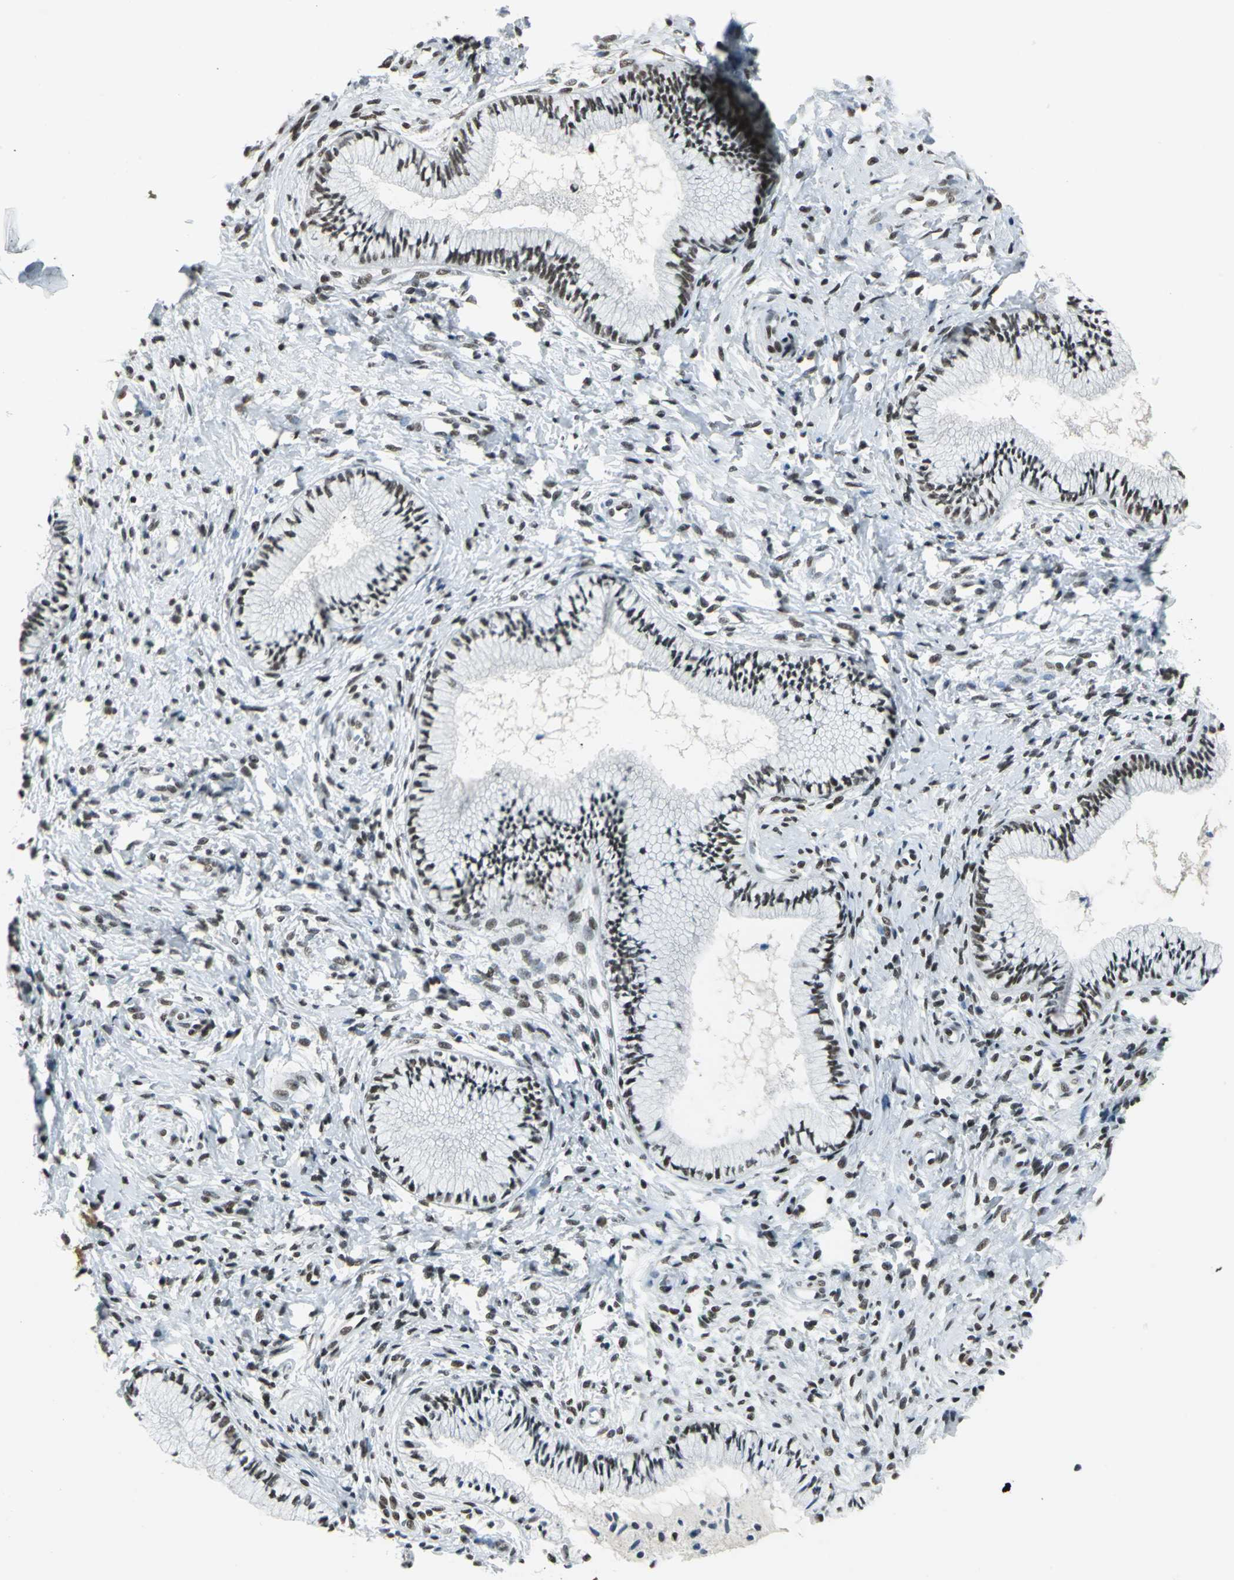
{"staining": {"intensity": "moderate", "quantity": ">75%", "location": "nuclear"}, "tissue": "cervix", "cell_type": "Glandular cells", "image_type": "normal", "snomed": [{"axis": "morphology", "description": "Normal tissue, NOS"}, {"axis": "topography", "description": "Cervix"}], "caption": "Glandular cells reveal moderate nuclear positivity in about >75% of cells in benign cervix.", "gene": "ADNP", "patient": {"sex": "female", "age": 46}}